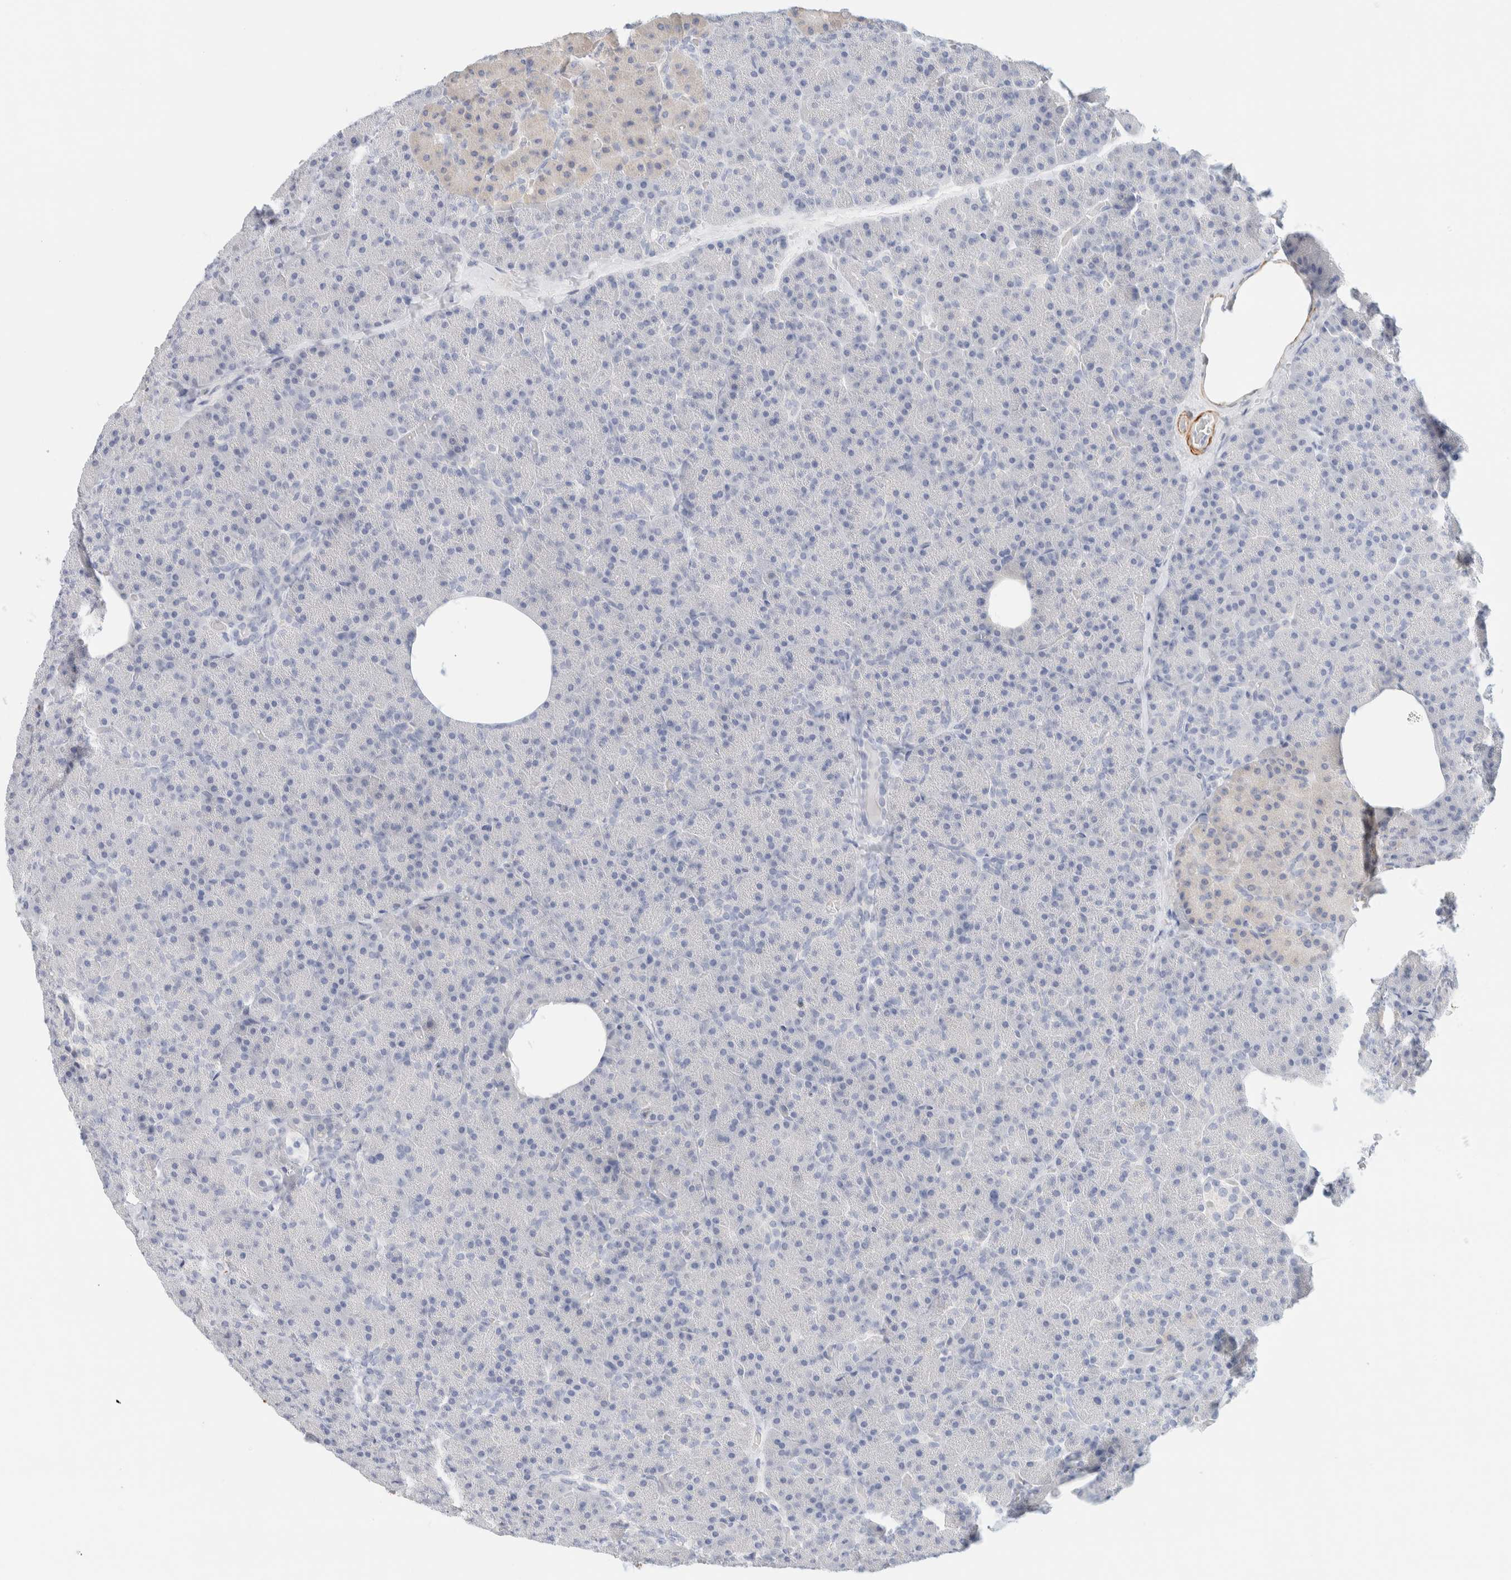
{"staining": {"intensity": "negative", "quantity": "none", "location": "none"}, "tissue": "pancreas", "cell_type": "Exocrine glandular cells", "image_type": "normal", "snomed": [{"axis": "morphology", "description": "Normal tissue, NOS"}, {"axis": "morphology", "description": "Carcinoid, malignant, NOS"}, {"axis": "topography", "description": "Pancreas"}], "caption": "DAB immunohistochemical staining of normal pancreas reveals no significant positivity in exocrine glandular cells.", "gene": "AFMID", "patient": {"sex": "female", "age": 35}}